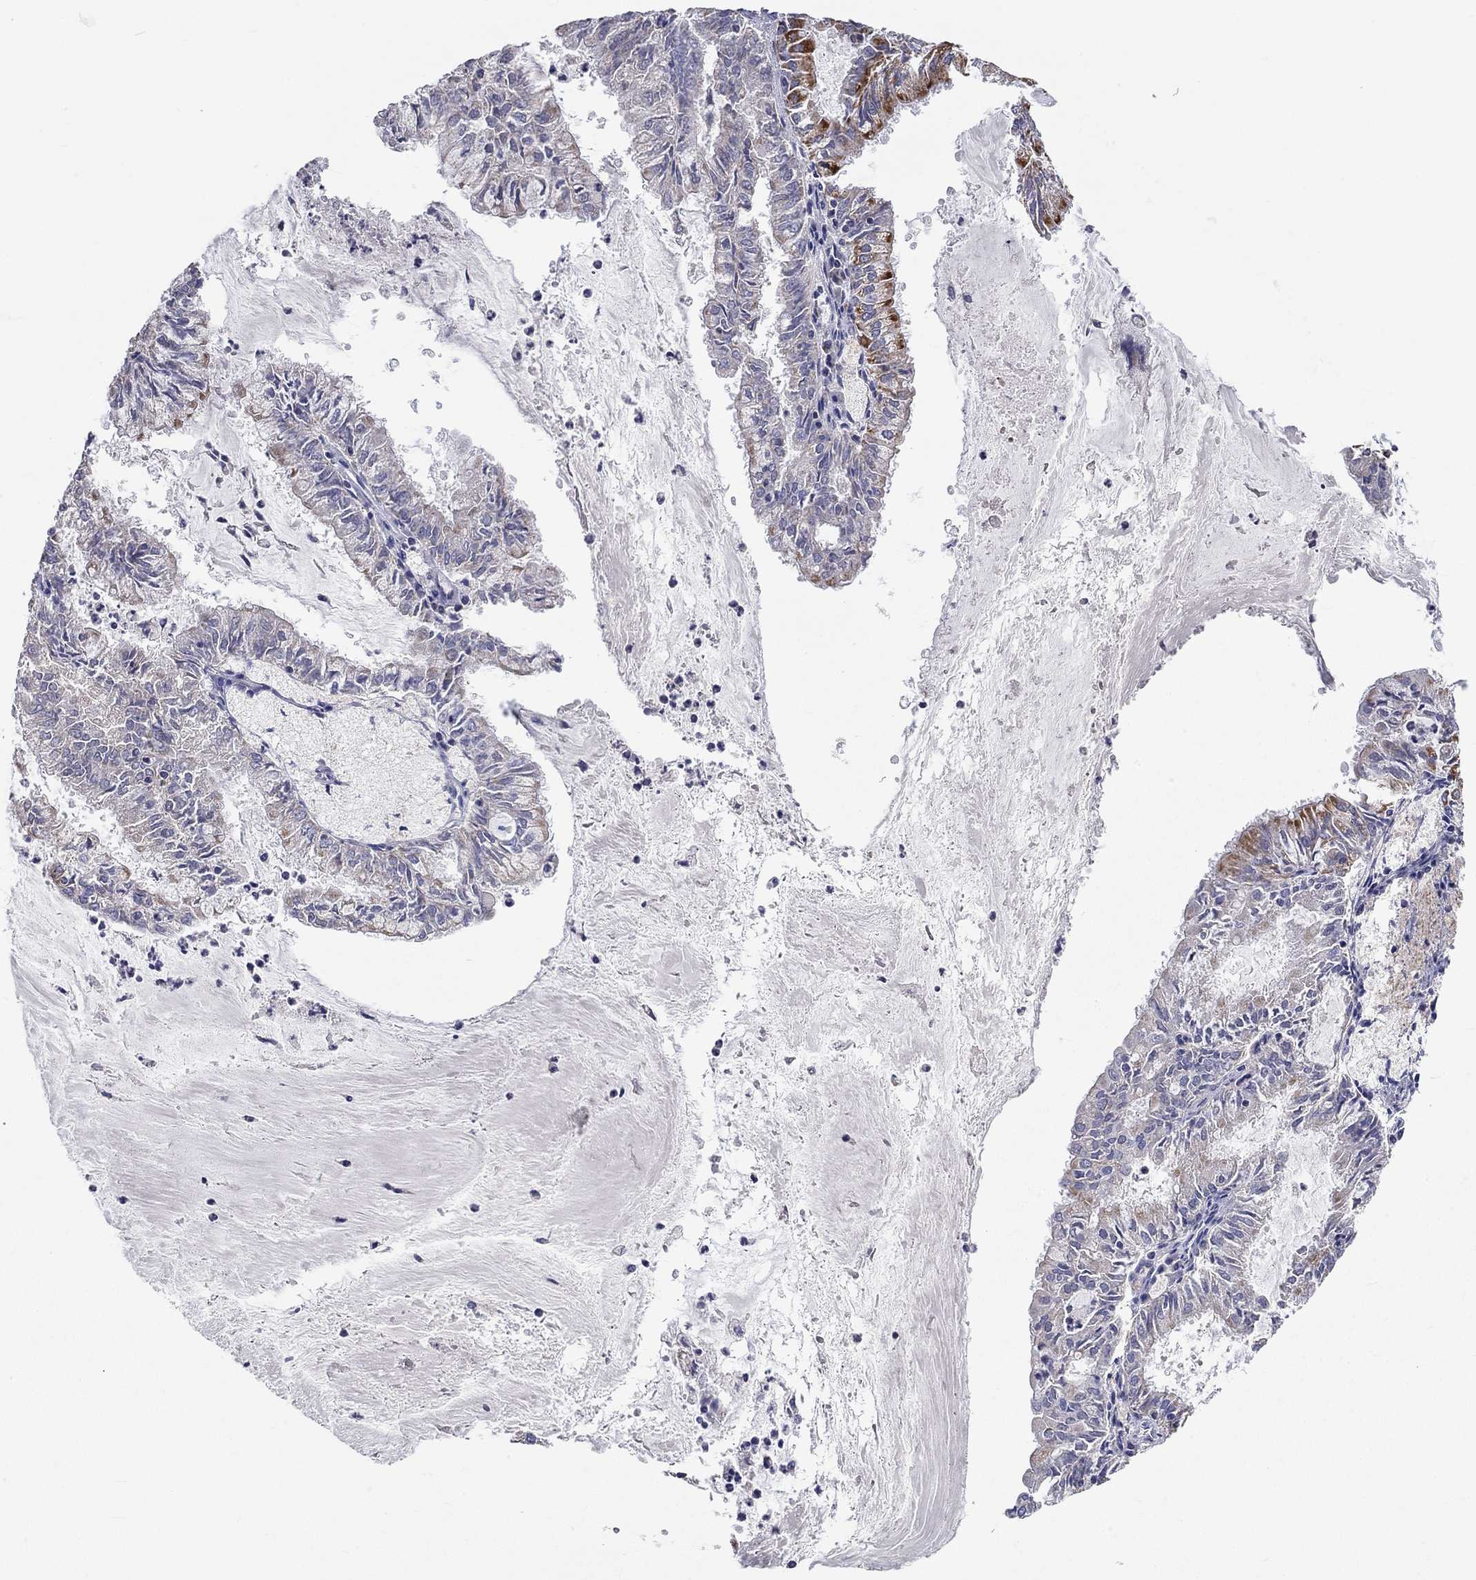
{"staining": {"intensity": "strong", "quantity": "<25%", "location": "cytoplasmic/membranous"}, "tissue": "endometrial cancer", "cell_type": "Tumor cells", "image_type": "cancer", "snomed": [{"axis": "morphology", "description": "Adenocarcinoma, NOS"}, {"axis": "topography", "description": "Endometrium"}], "caption": "Protein staining of endometrial cancer (adenocarcinoma) tissue shows strong cytoplasmic/membranous expression in about <25% of tumor cells. (Brightfield microscopy of DAB IHC at high magnification).", "gene": "RCAN1", "patient": {"sex": "female", "age": 57}}